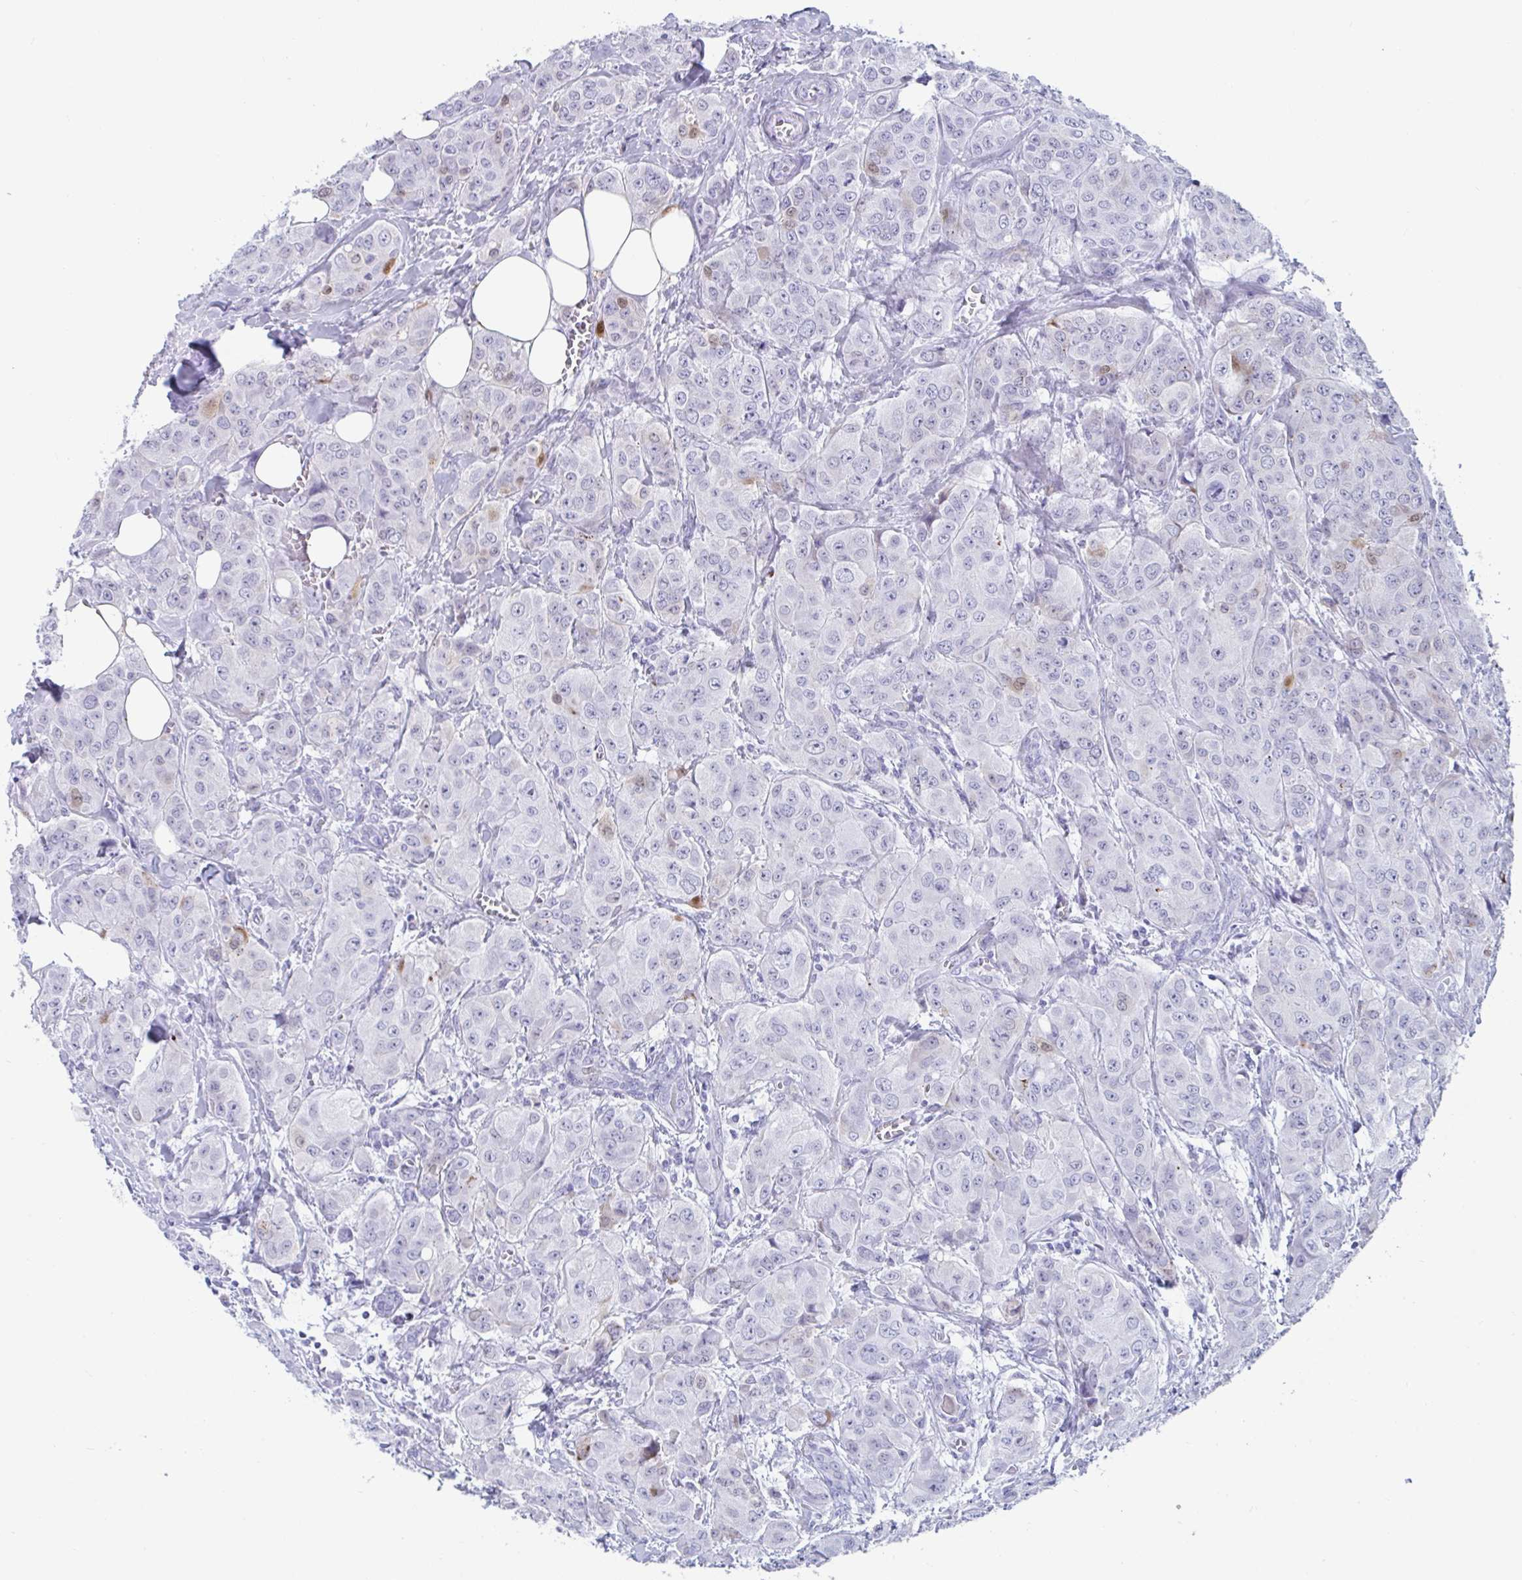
{"staining": {"intensity": "weak", "quantity": "<25%", "location": "nuclear"}, "tissue": "breast cancer", "cell_type": "Tumor cells", "image_type": "cancer", "snomed": [{"axis": "morphology", "description": "Duct carcinoma"}, {"axis": "topography", "description": "Breast"}], "caption": "Immunohistochemistry (IHC) of breast cancer shows no staining in tumor cells. (Brightfield microscopy of DAB (3,3'-diaminobenzidine) IHC at high magnification).", "gene": "GKN2", "patient": {"sex": "female", "age": 43}}